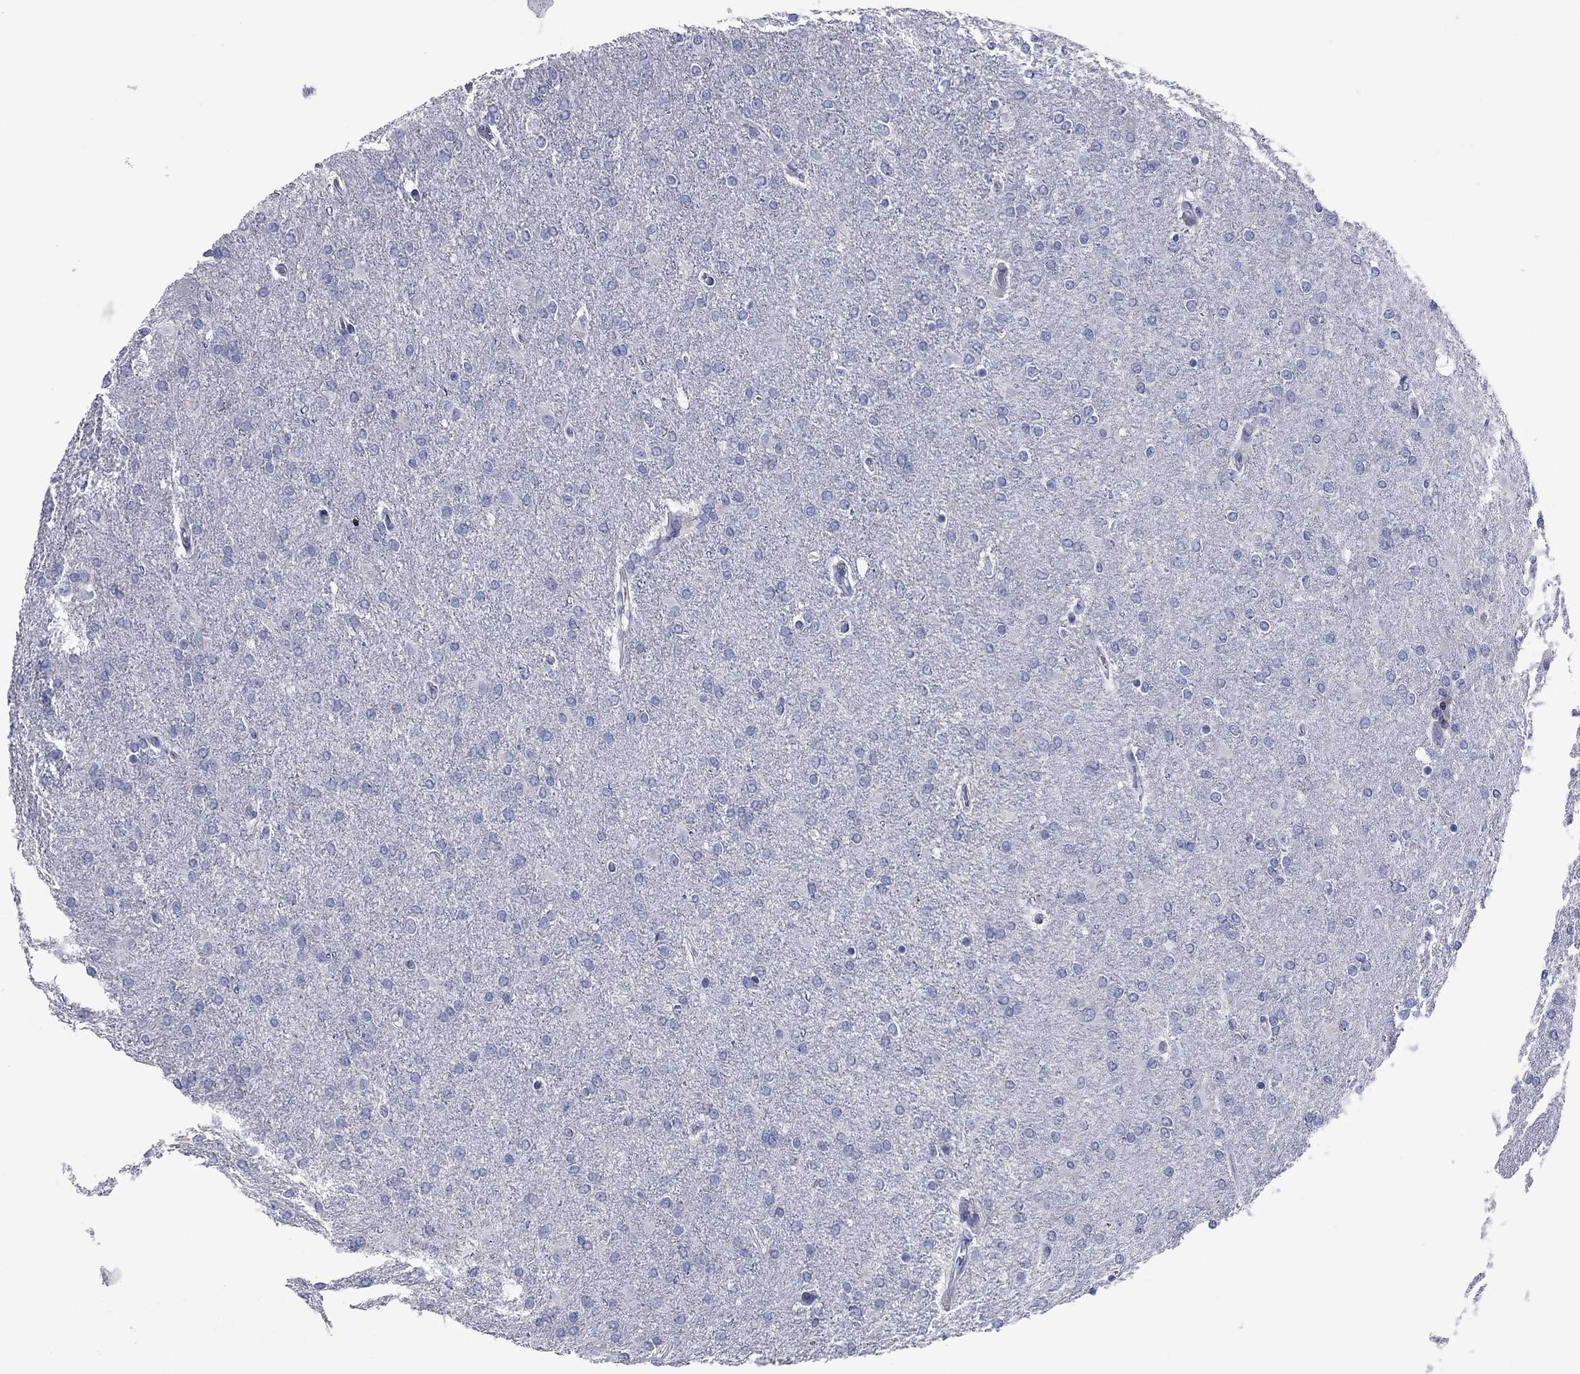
{"staining": {"intensity": "negative", "quantity": "none", "location": "none"}, "tissue": "glioma", "cell_type": "Tumor cells", "image_type": "cancer", "snomed": [{"axis": "morphology", "description": "Glioma, malignant, High grade"}, {"axis": "topography", "description": "Cerebral cortex"}], "caption": "A high-resolution histopathology image shows immunohistochemistry staining of glioma, which displays no significant staining in tumor cells.", "gene": "PVR", "patient": {"sex": "male", "age": 70}}